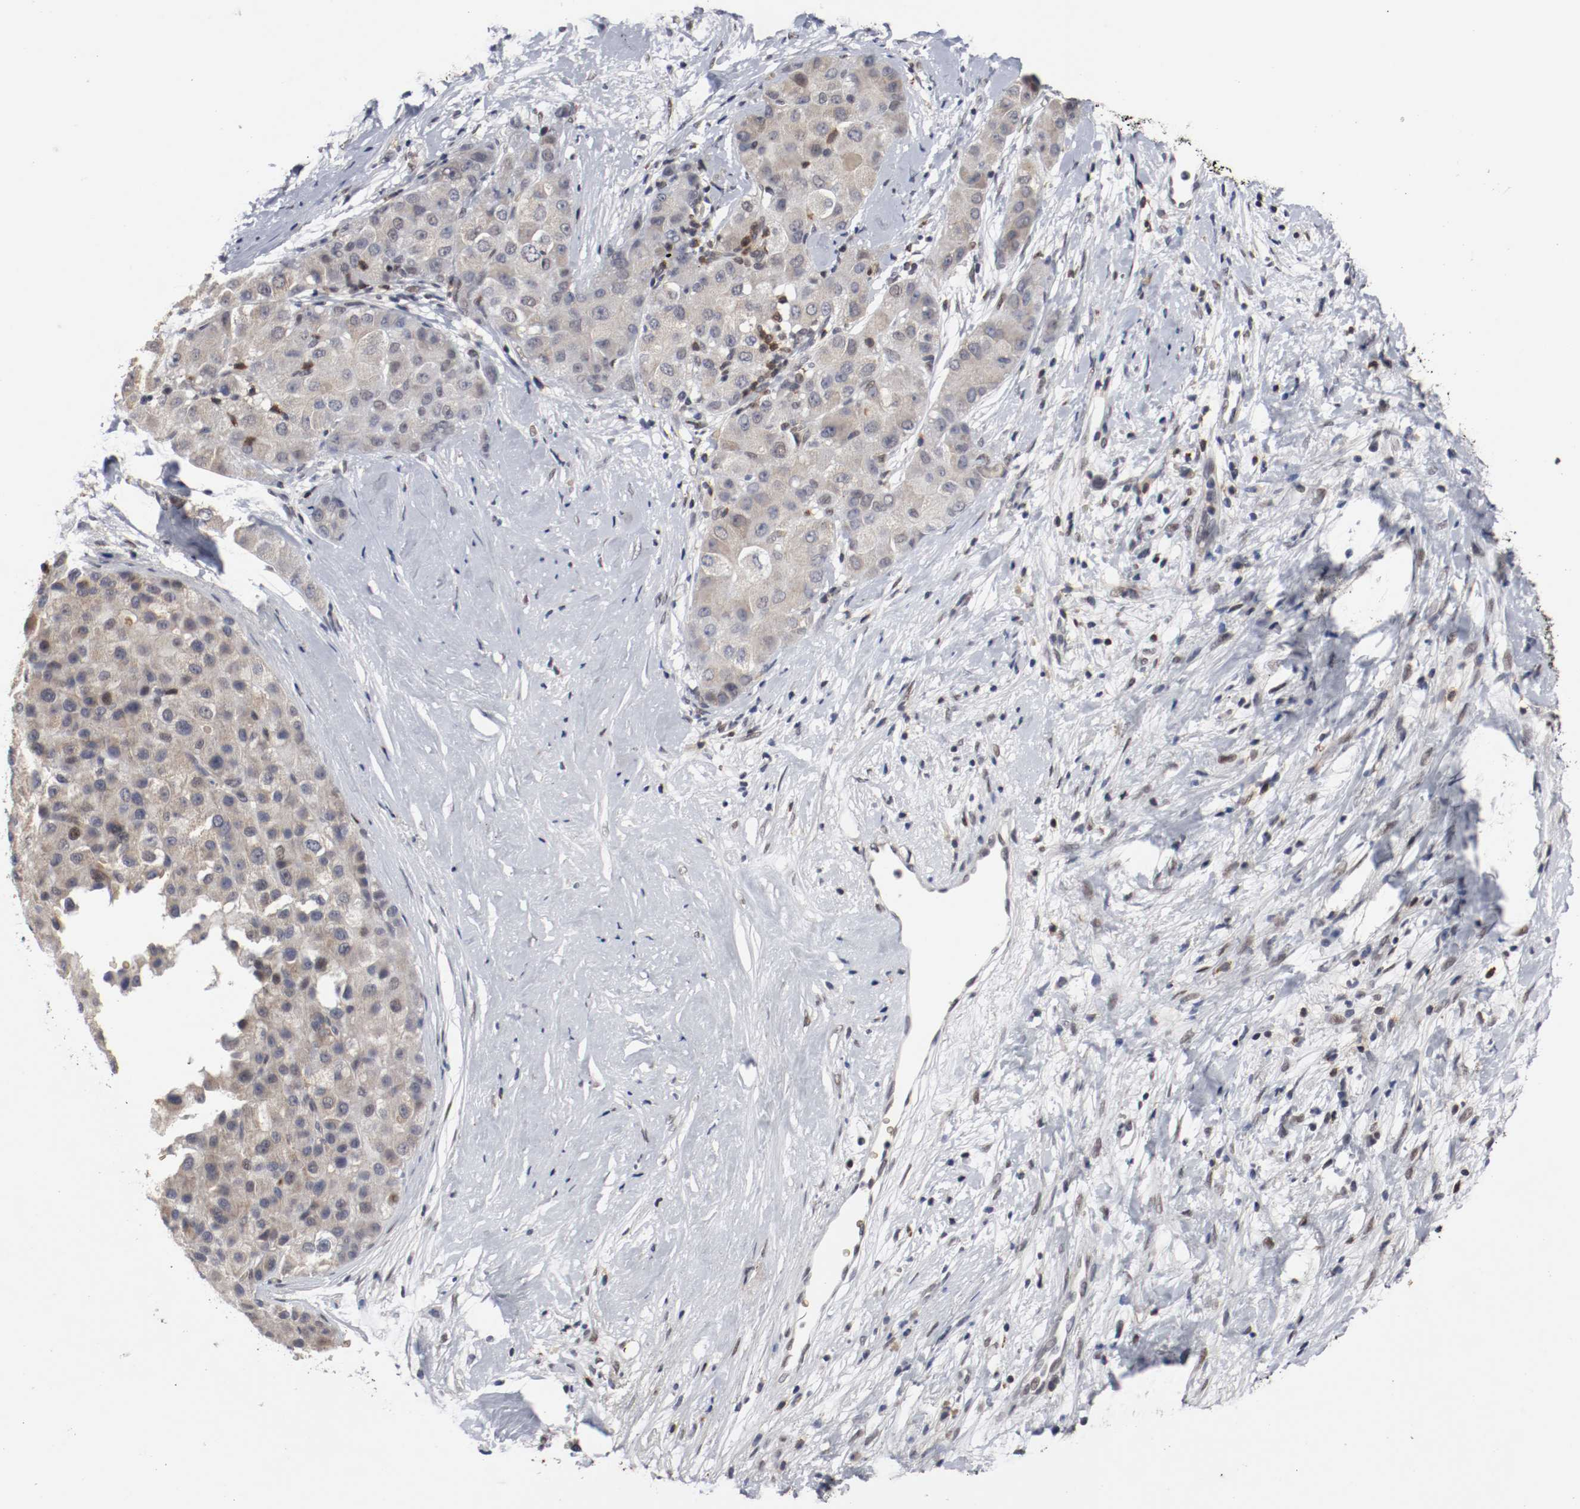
{"staining": {"intensity": "weak", "quantity": "25%-75%", "location": "cytoplasmic/membranous"}, "tissue": "liver cancer", "cell_type": "Tumor cells", "image_type": "cancer", "snomed": [{"axis": "morphology", "description": "Carcinoma, Hepatocellular, NOS"}, {"axis": "topography", "description": "Liver"}], "caption": "Liver hepatocellular carcinoma stained with a protein marker displays weak staining in tumor cells.", "gene": "JUND", "patient": {"sex": "male", "age": 80}}